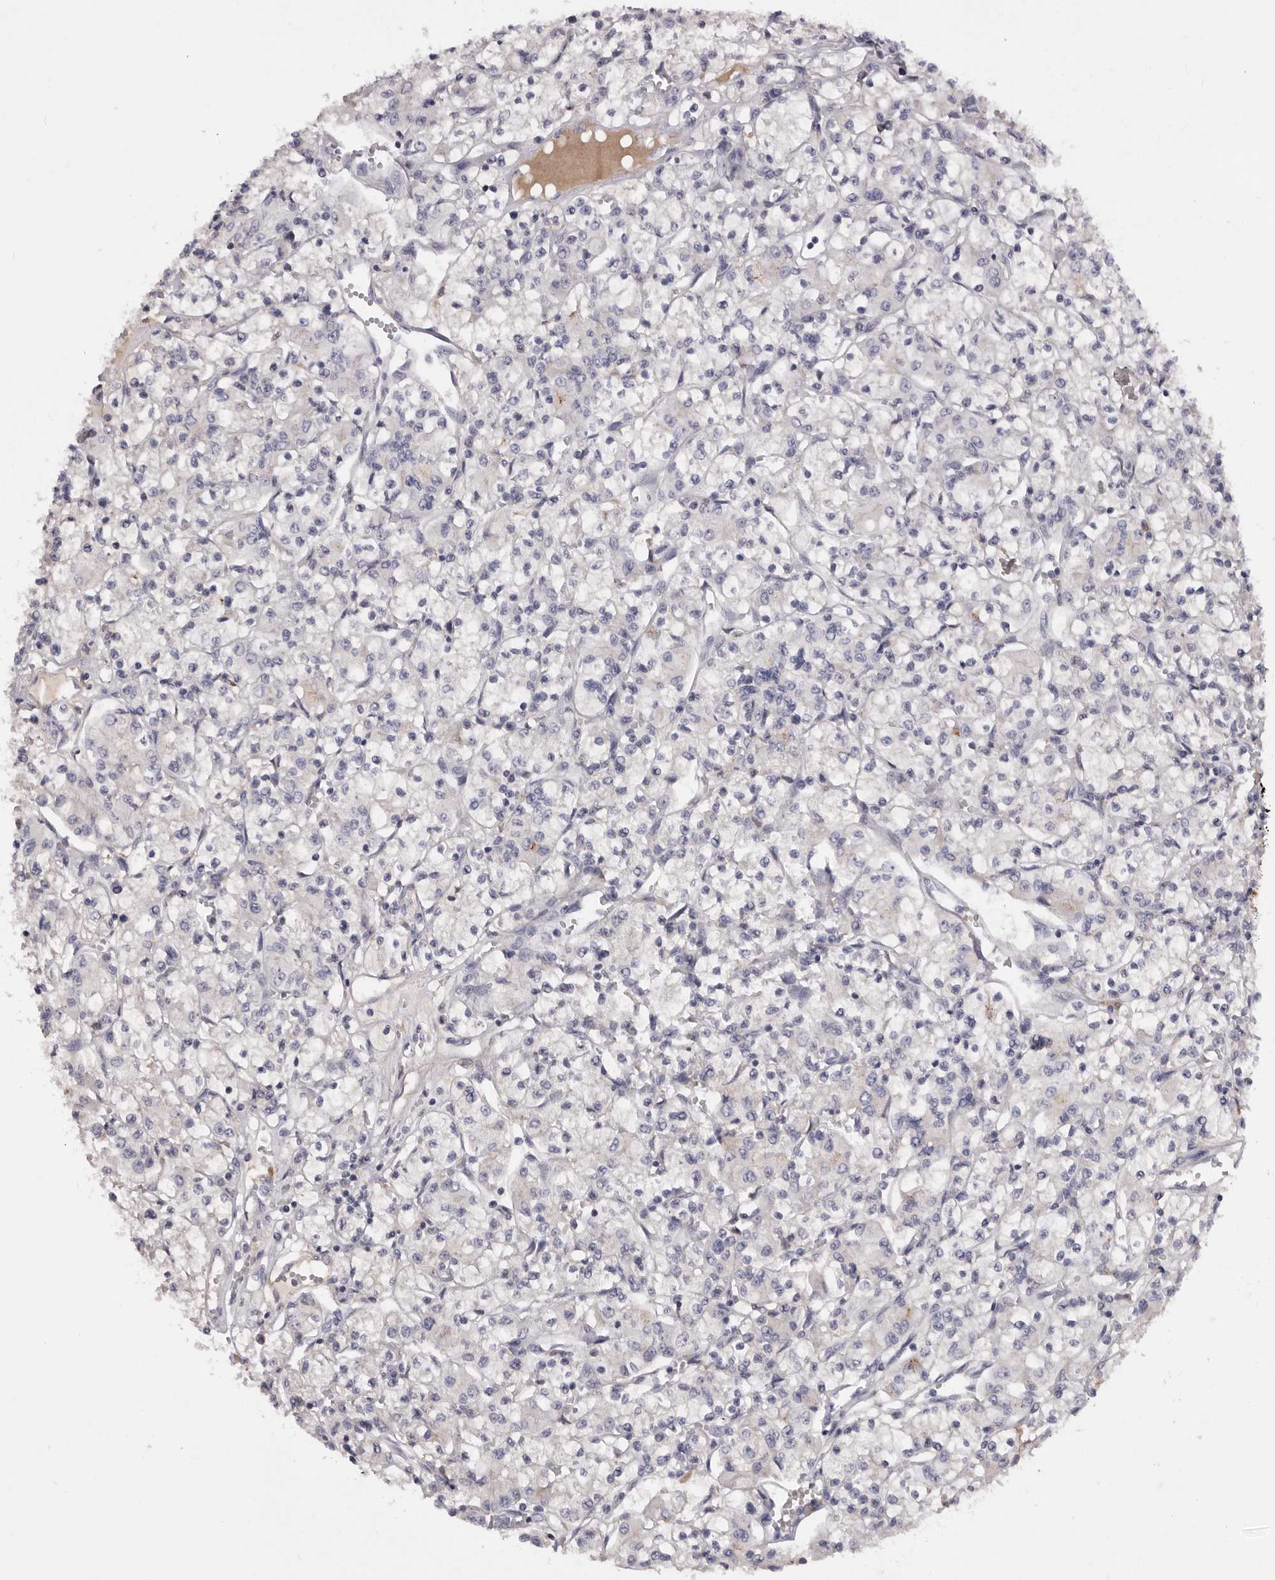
{"staining": {"intensity": "negative", "quantity": "none", "location": "none"}, "tissue": "renal cancer", "cell_type": "Tumor cells", "image_type": "cancer", "snomed": [{"axis": "morphology", "description": "Adenocarcinoma, NOS"}, {"axis": "topography", "description": "Kidney"}], "caption": "This is an immunohistochemistry photomicrograph of renal cancer. There is no staining in tumor cells.", "gene": "KLHL38", "patient": {"sex": "female", "age": 59}}